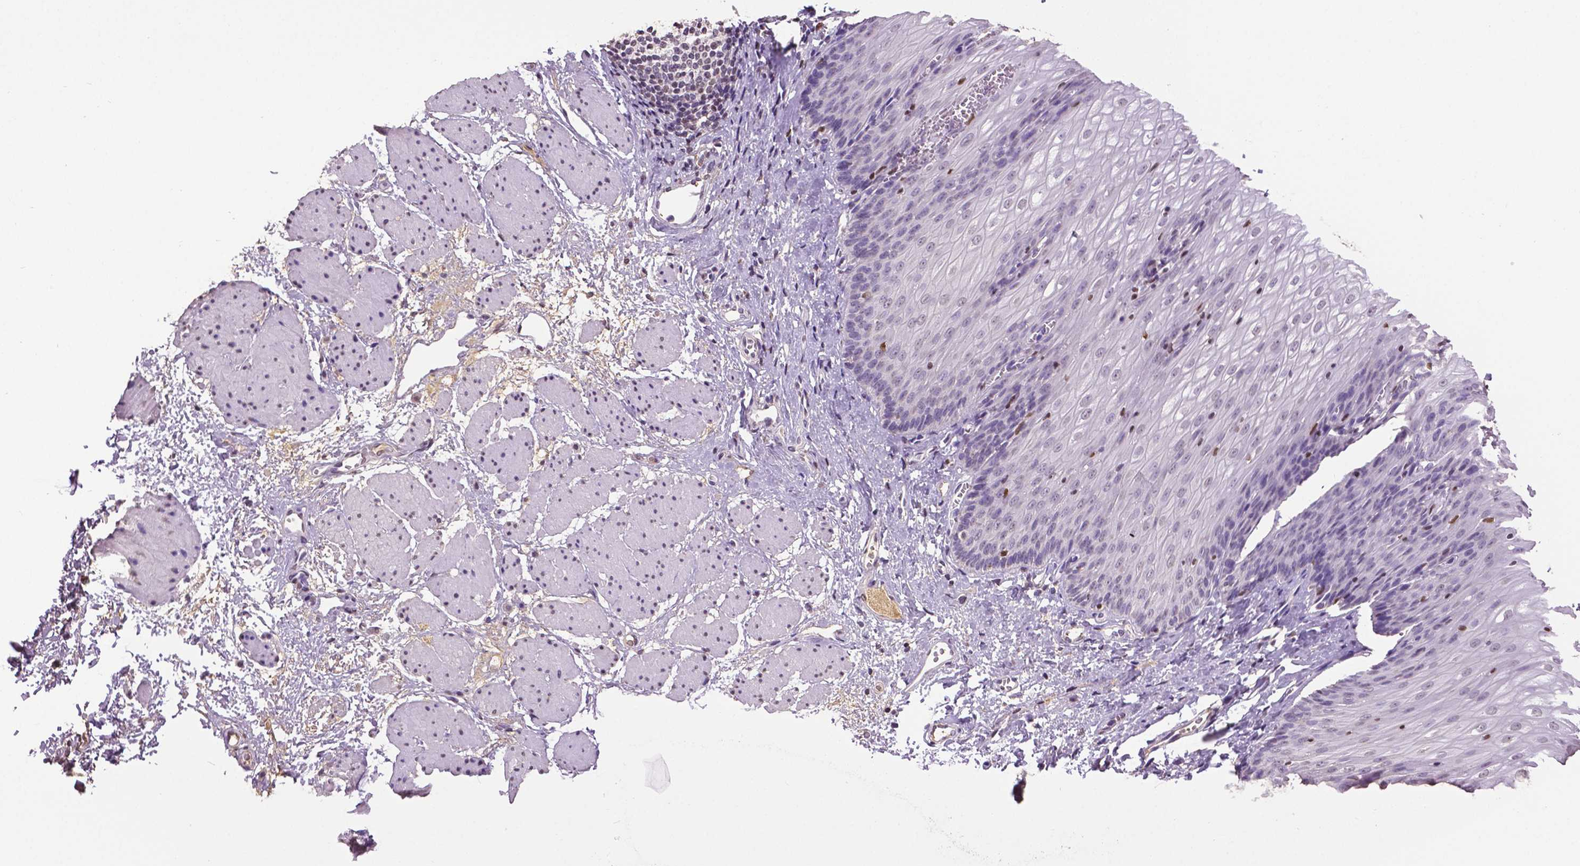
{"staining": {"intensity": "negative", "quantity": "none", "location": "none"}, "tissue": "esophagus", "cell_type": "Squamous epithelial cells", "image_type": "normal", "snomed": [{"axis": "morphology", "description": "Normal tissue, NOS"}, {"axis": "topography", "description": "Esophagus"}], "caption": "This is a image of immunohistochemistry staining of unremarkable esophagus, which shows no staining in squamous epithelial cells.", "gene": "RUNX3", "patient": {"sex": "male", "age": 62}}